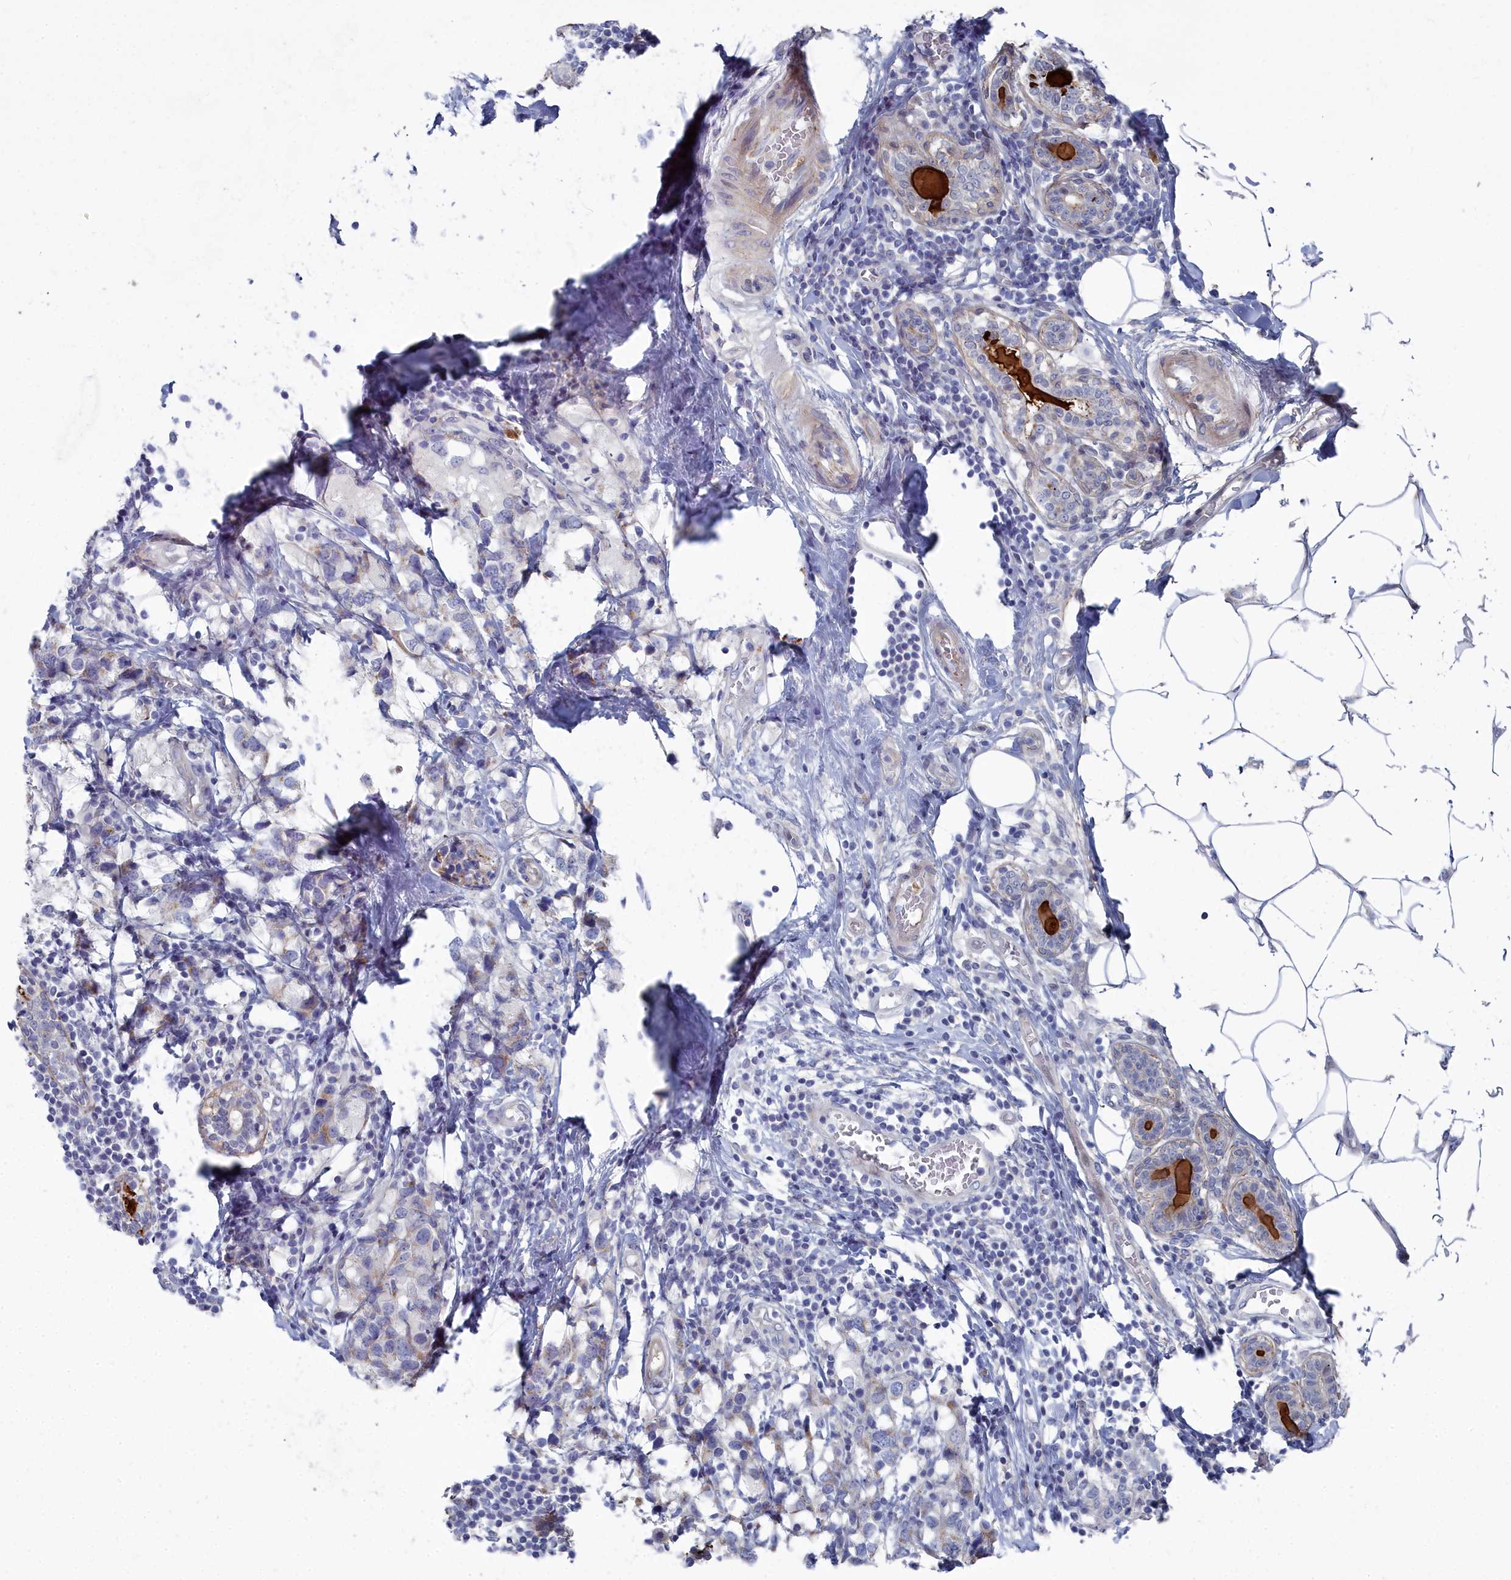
{"staining": {"intensity": "negative", "quantity": "none", "location": "none"}, "tissue": "breast cancer", "cell_type": "Tumor cells", "image_type": "cancer", "snomed": [{"axis": "morphology", "description": "Lobular carcinoma"}, {"axis": "topography", "description": "Breast"}], "caption": "The IHC photomicrograph has no significant positivity in tumor cells of breast lobular carcinoma tissue. Brightfield microscopy of IHC stained with DAB (3,3'-diaminobenzidine) (brown) and hematoxylin (blue), captured at high magnification.", "gene": "SHISAL2A", "patient": {"sex": "female", "age": 59}}